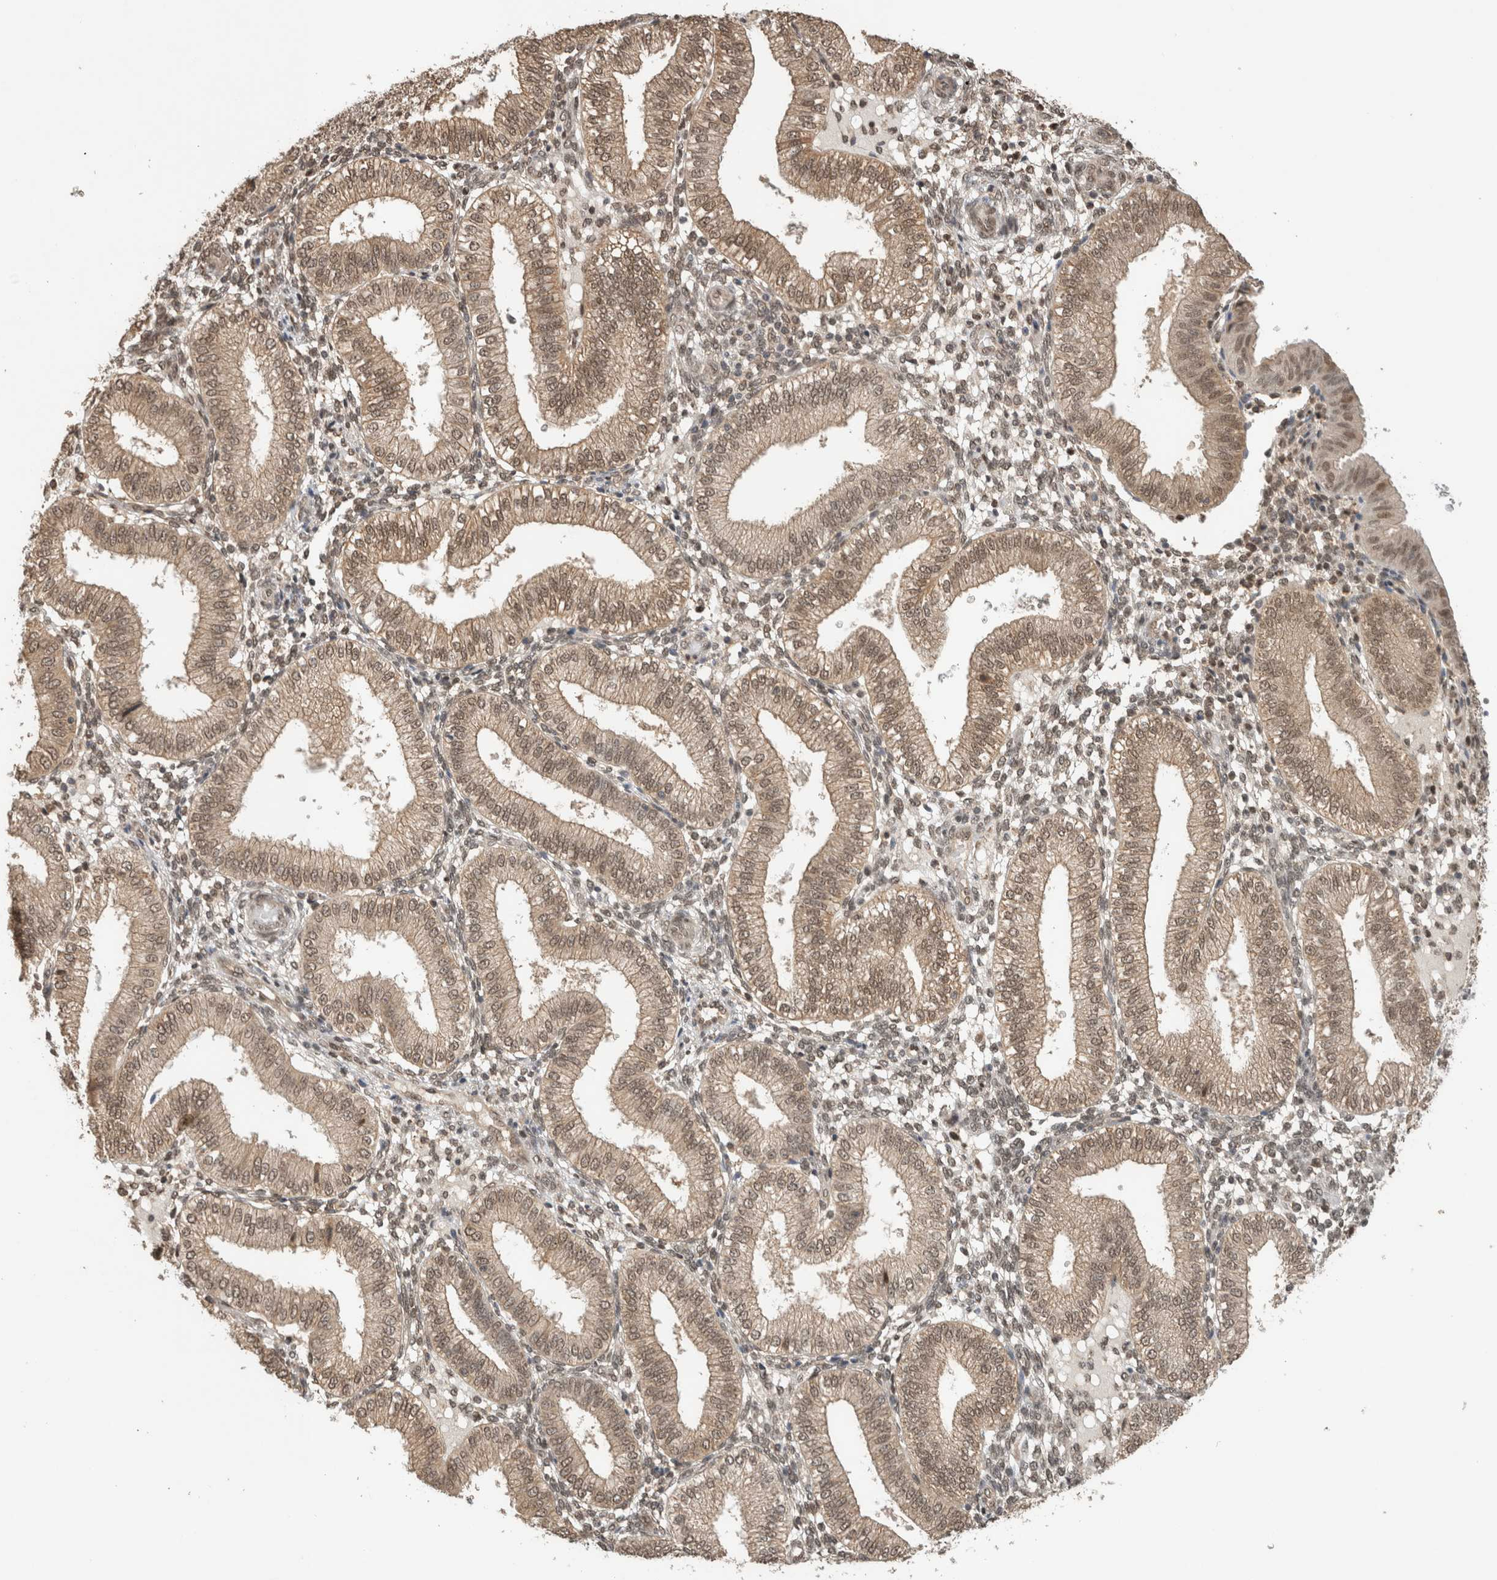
{"staining": {"intensity": "moderate", "quantity": "25%-75%", "location": "nuclear"}, "tissue": "endometrium", "cell_type": "Cells in endometrial stroma", "image_type": "normal", "snomed": [{"axis": "morphology", "description": "Normal tissue, NOS"}, {"axis": "topography", "description": "Endometrium"}], "caption": "Immunohistochemistry histopathology image of benign endometrium stained for a protein (brown), which displays medium levels of moderate nuclear positivity in approximately 25%-75% of cells in endometrial stroma.", "gene": "C1orf21", "patient": {"sex": "female", "age": 39}}